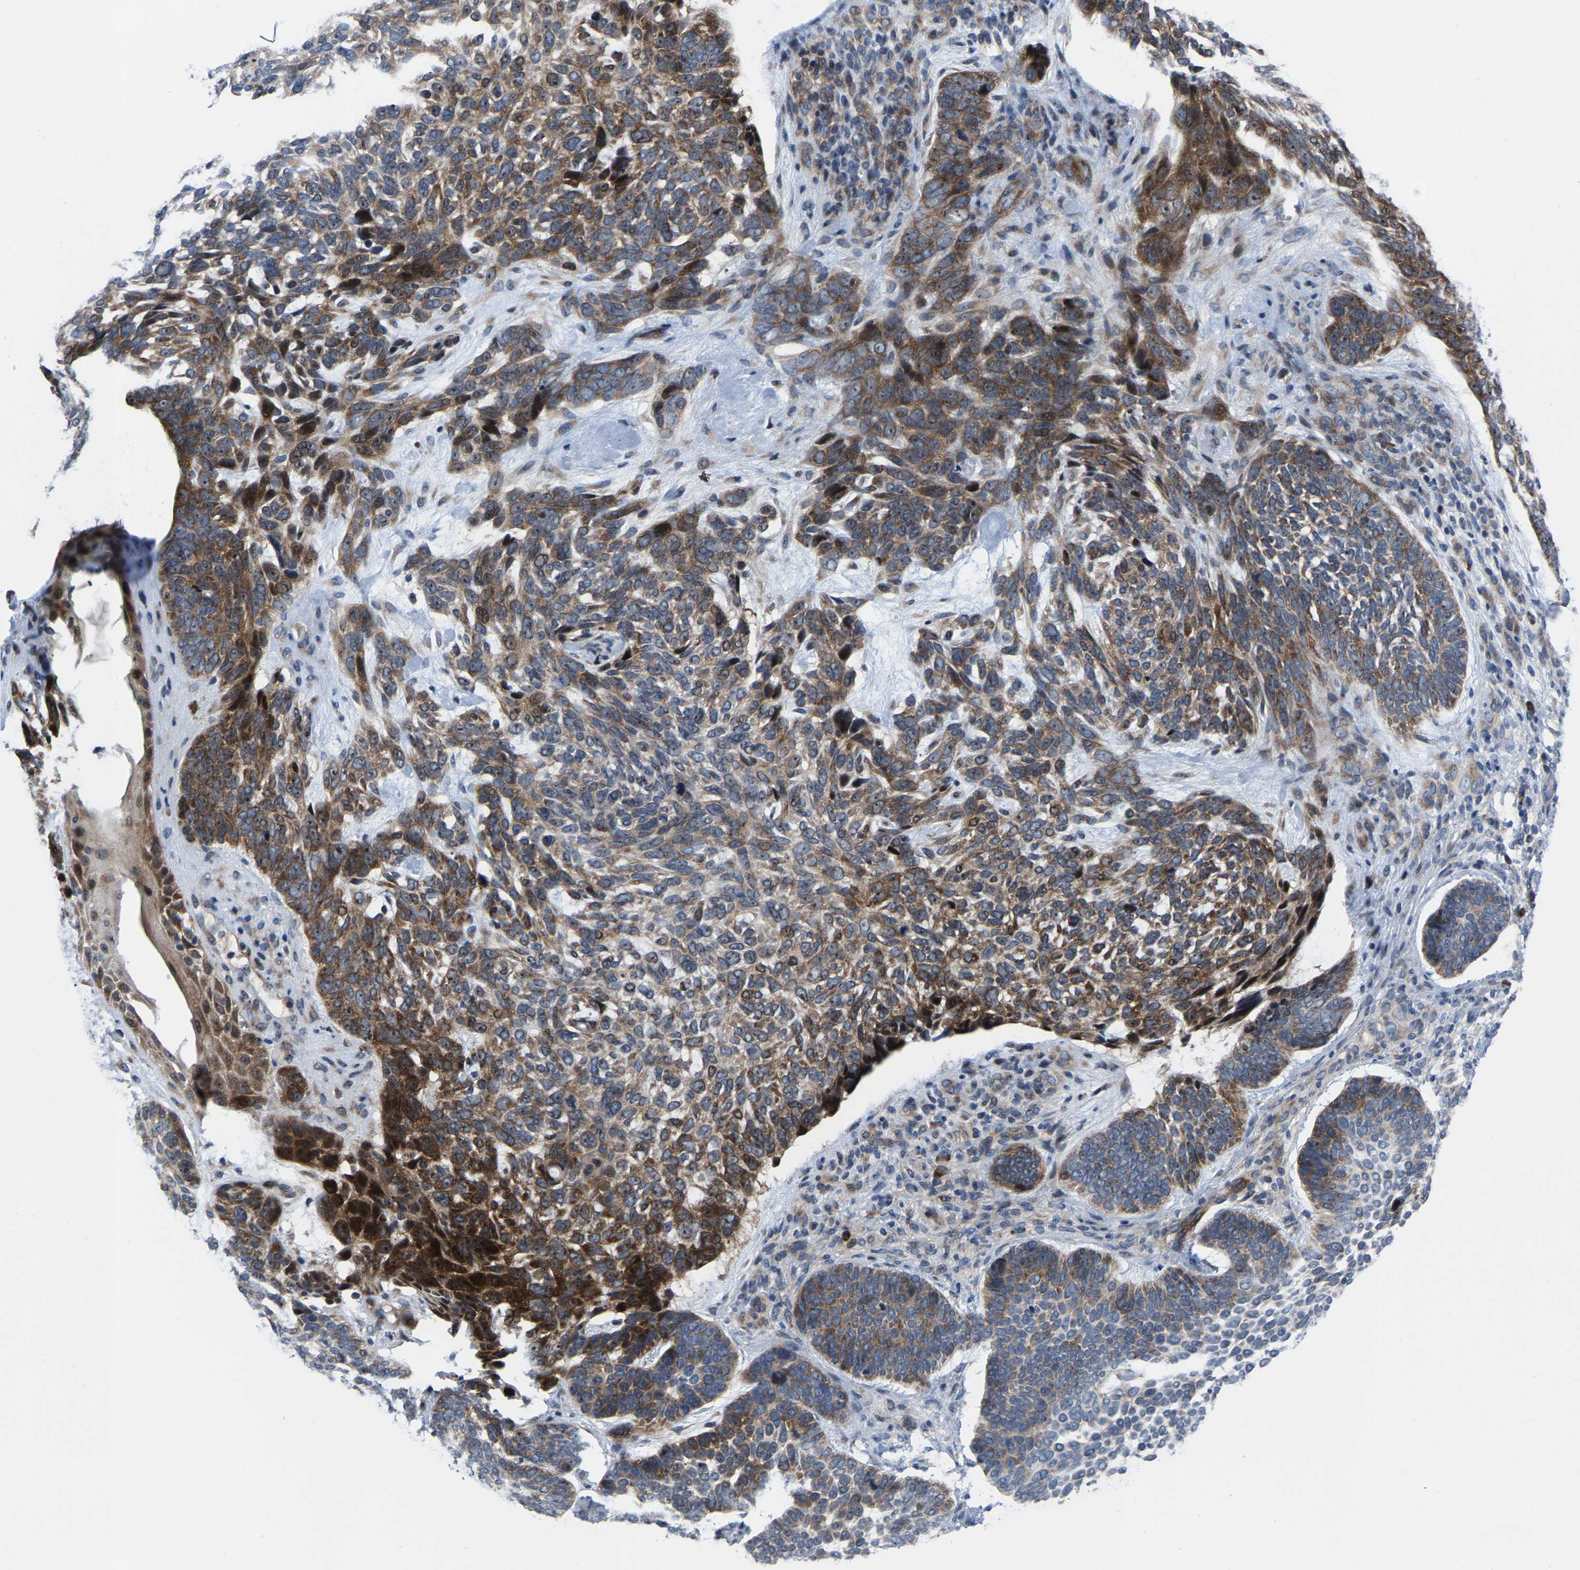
{"staining": {"intensity": "moderate", "quantity": "25%-75%", "location": "cytoplasmic/membranous,nuclear"}, "tissue": "skin cancer", "cell_type": "Tumor cells", "image_type": "cancer", "snomed": [{"axis": "morphology", "description": "Basal cell carcinoma"}, {"axis": "topography", "description": "Skin"}, {"axis": "topography", "description": "Skin of head"}], "caption": "Immunohistochemistry (DAB (3,3'-diaminobenzidine)) staining of basal cell carcinoma (skin) displays moderate cytoplasmic/membranous and nuclear protein staining in approximately 25%-75% of tumor cells. Nuclei are stained in blue.", "gene": "HAUS6", "patient": {"sex": "female", "age": 85}}